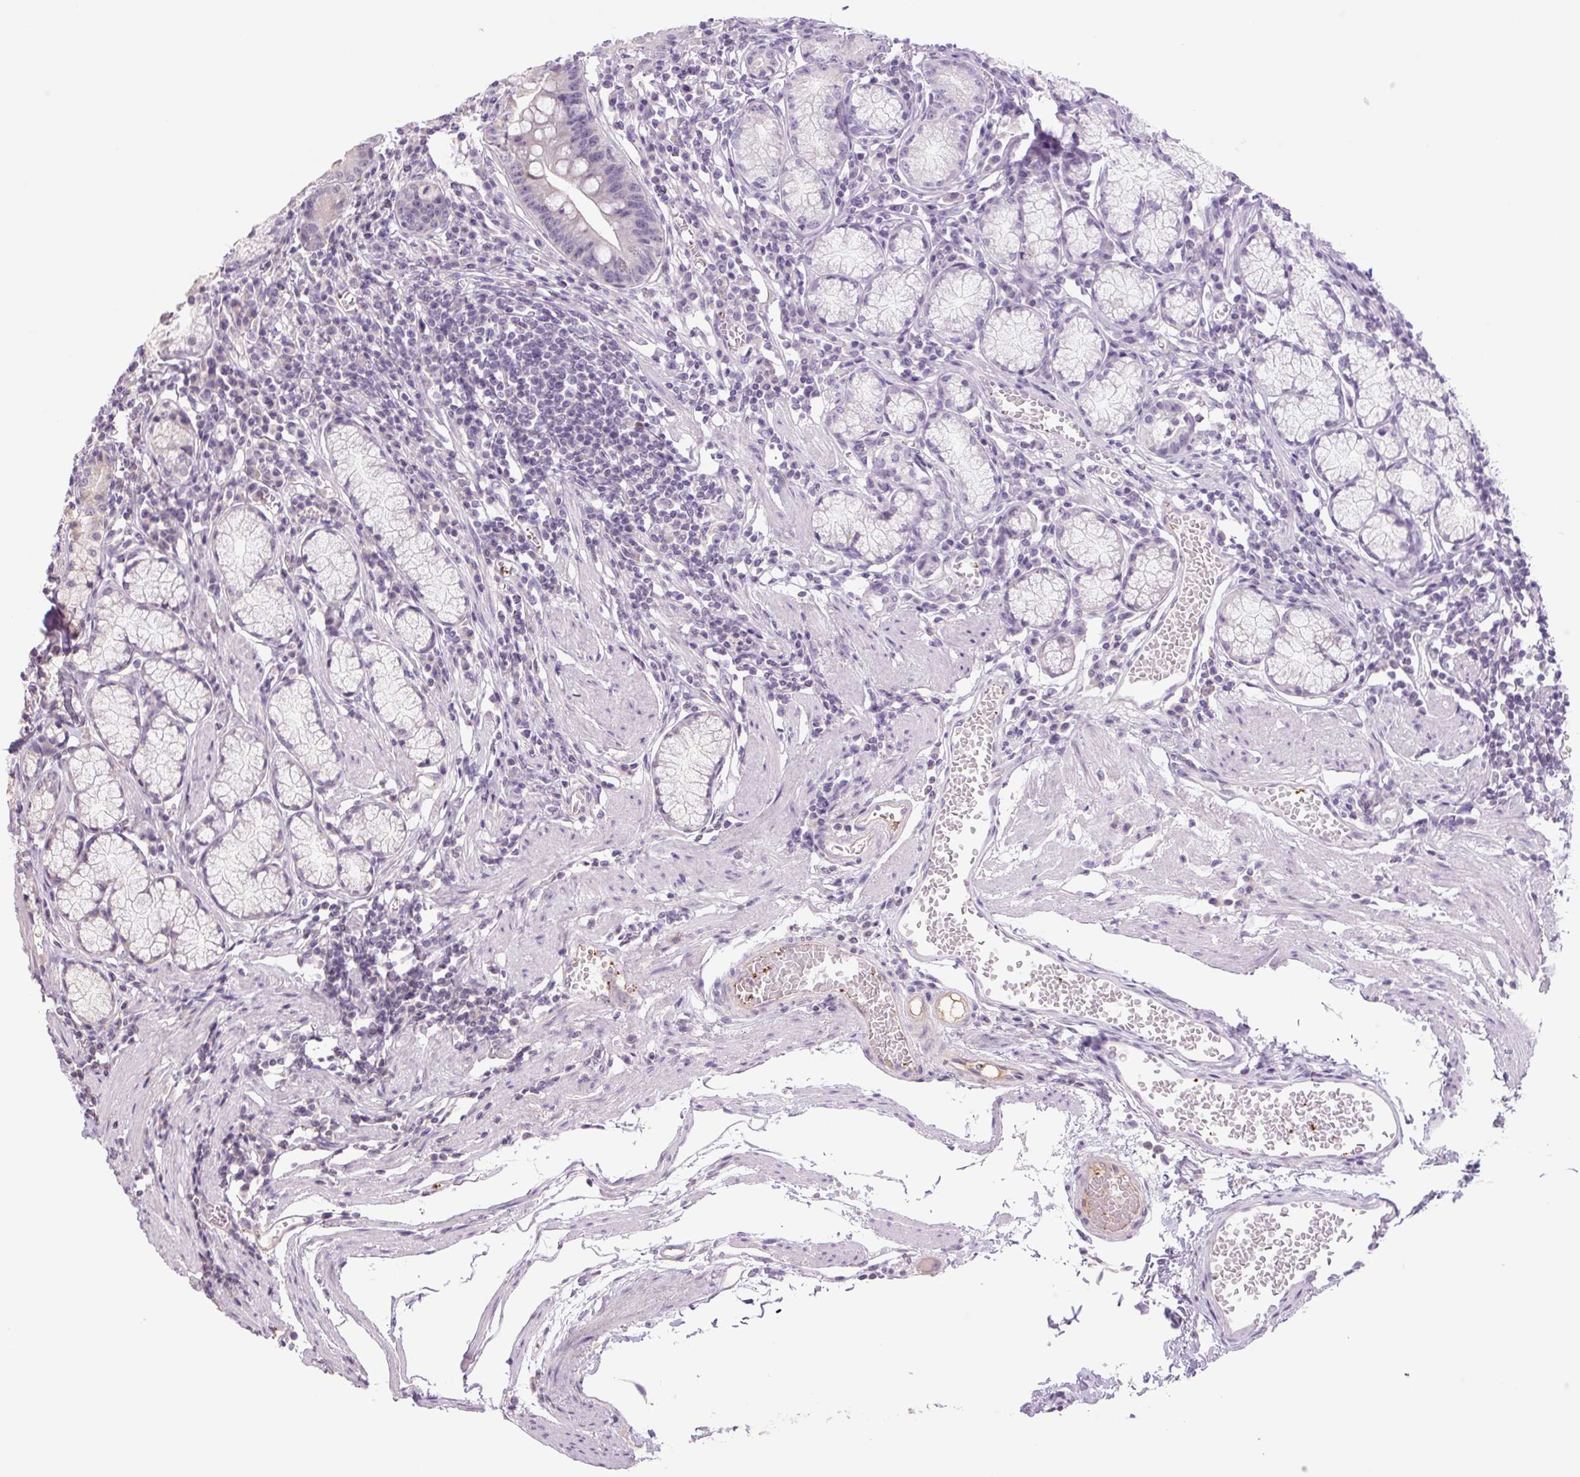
{"staining": {"intensity": "weak", "quantity": "<25%", "location": "cytoplasmic/membranous"}, "tissue": "stomach", "cell_type": "Glandular cells", "image_type": "normal", "snomed": [{"axis": "morphology", "description": "Normal tissue, NOS"}, {"axis": "topography", "description": "Stomach"}], "caption": "DAB immunohistochemical staining of unremarkable human stomach displays no significant positivity in glandular cells.", "gene": "TMEM160", "patient": {"sex": "male", "age": 55}}